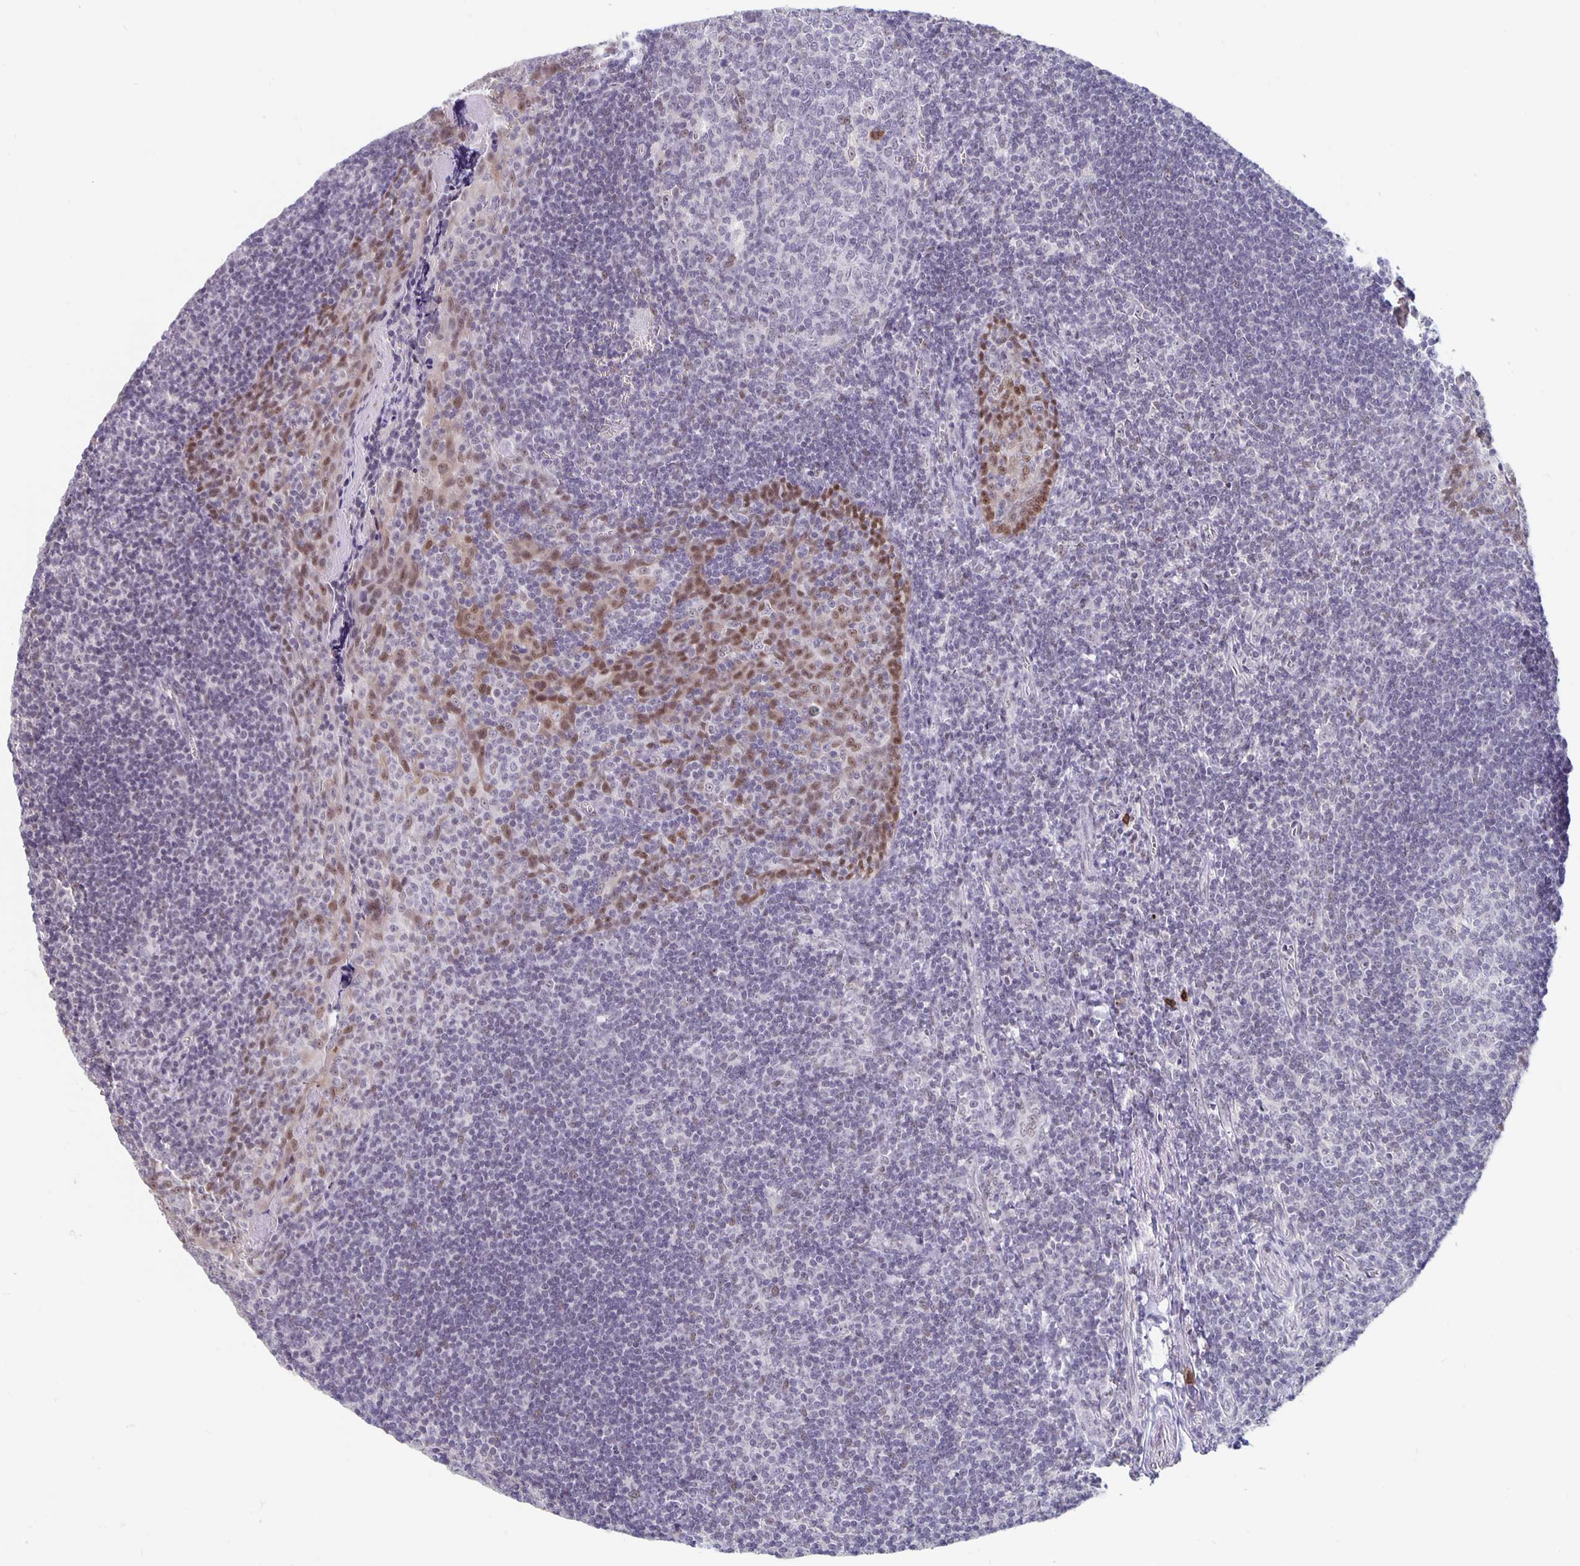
{"staining": {"intensity": "negative", "quantity": "none", "location": "none"}, "tissue": "tonsil", "cell_type": "Germinal center cells", "image_type": "normal", "snomed": [{"axis": "morphology", "description": "Normal tissue, NOS"}, {"axis": "morphology", "description": "Inflammation, NOS"}, {"axis": "topography", "description": "Tonsil"}], "caption": "This is a photomicrograph of immunohistochemistry (IHC) staining of benign tonsil, which shows no positivity in germinal center cells.", "gene": "ZNF691", "patient": {"sex": "female", "age": 31}}